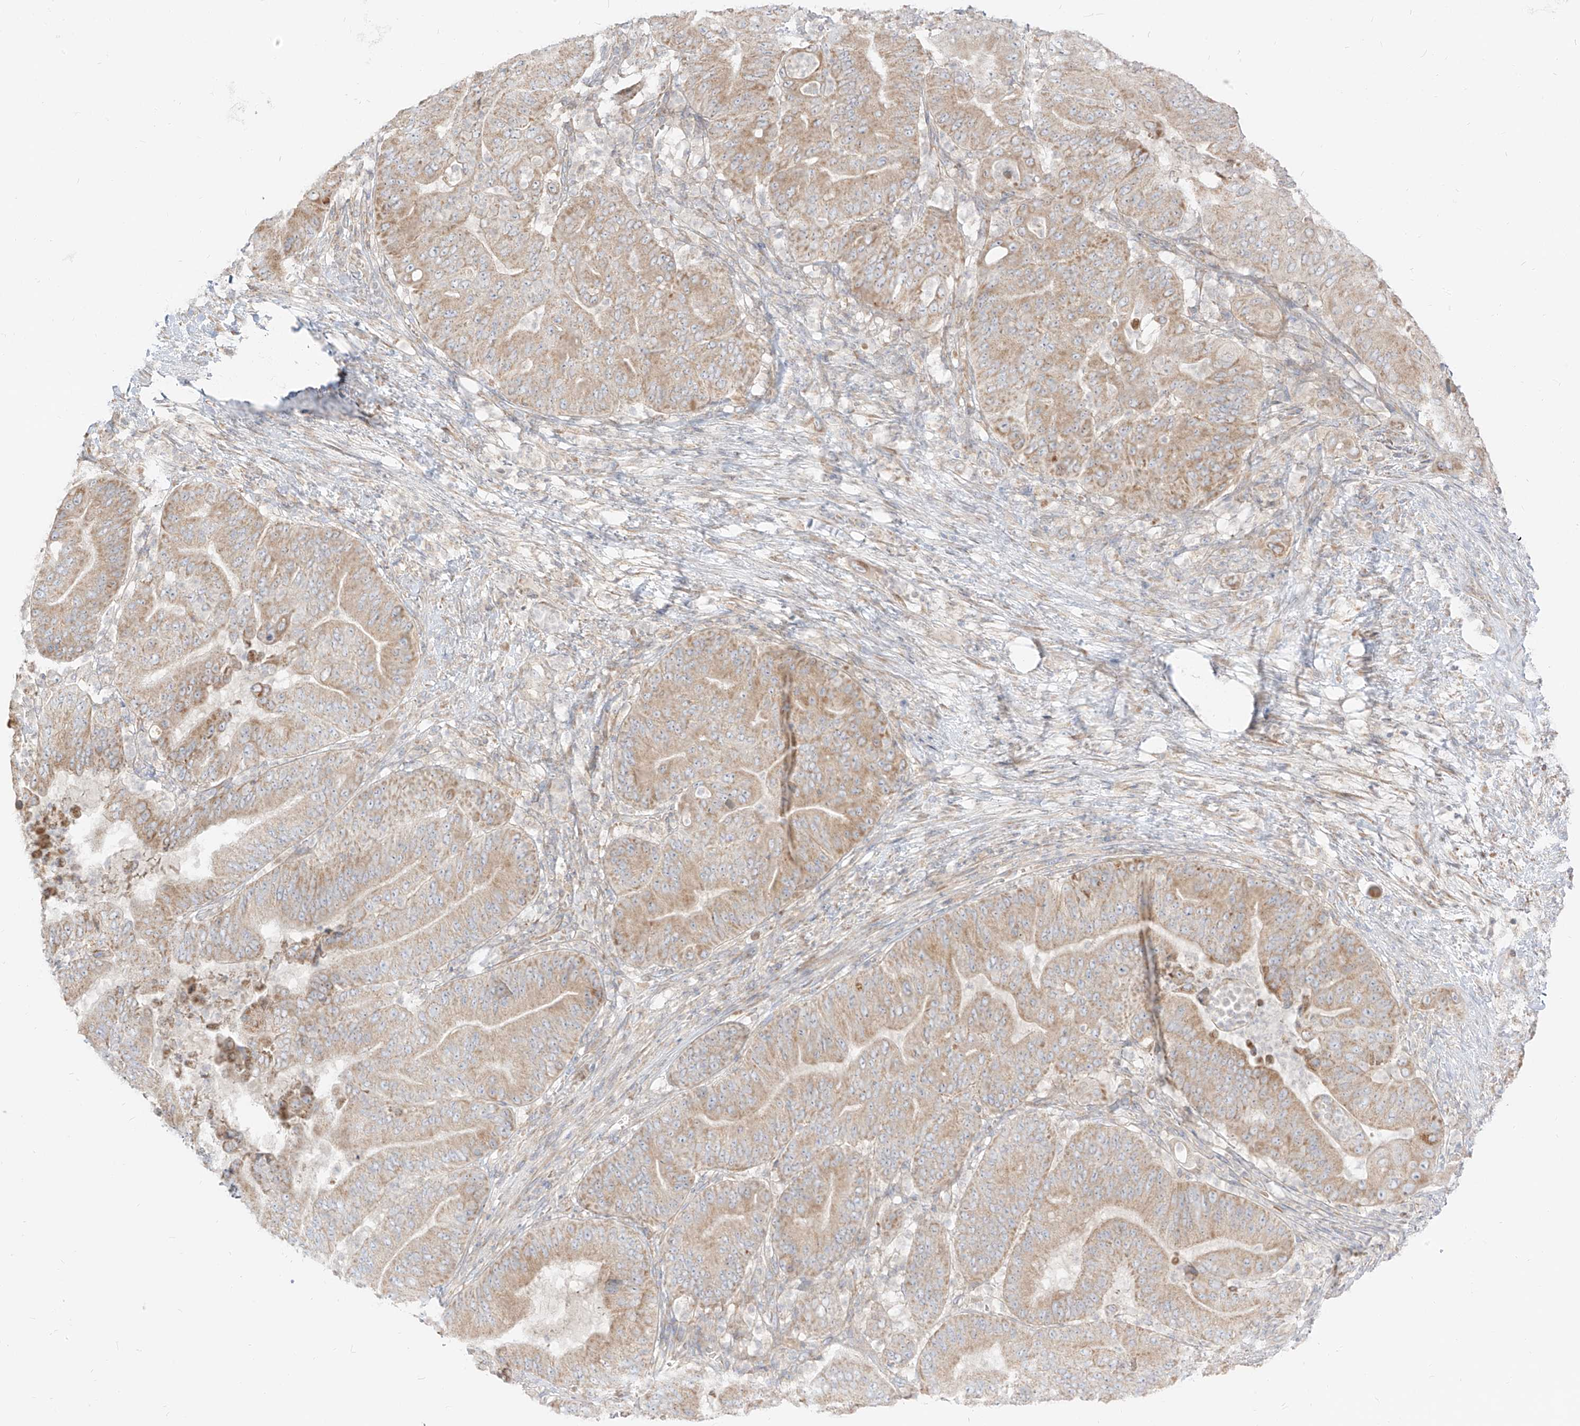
{"staining": {"intensity": "moderate", "quantity": ">75%", "location": "cytoplasmic/membranous"}, "tissue": "pancreatic cancer", "cell_type": "Tumor cells", "image_type": "cancer", "snomed": [{"axis": "morphology", "description": "Adenocarcinoma, NOS"}, {"axis": "topography", "description": "Pancreas"}], "caption": "Brown immunohistochemical staining in adenocarcinoma (pancreatic) reveals moderate cytoplasmic/membranous staining in approximately >75% of tumor cells. (Stains: DAB in brown, nuclei in blue, Microscopy: brightfield microscopy at high magnification).", "gene": "ZIM3", "patient": {"sex": "female", "age": 77}}